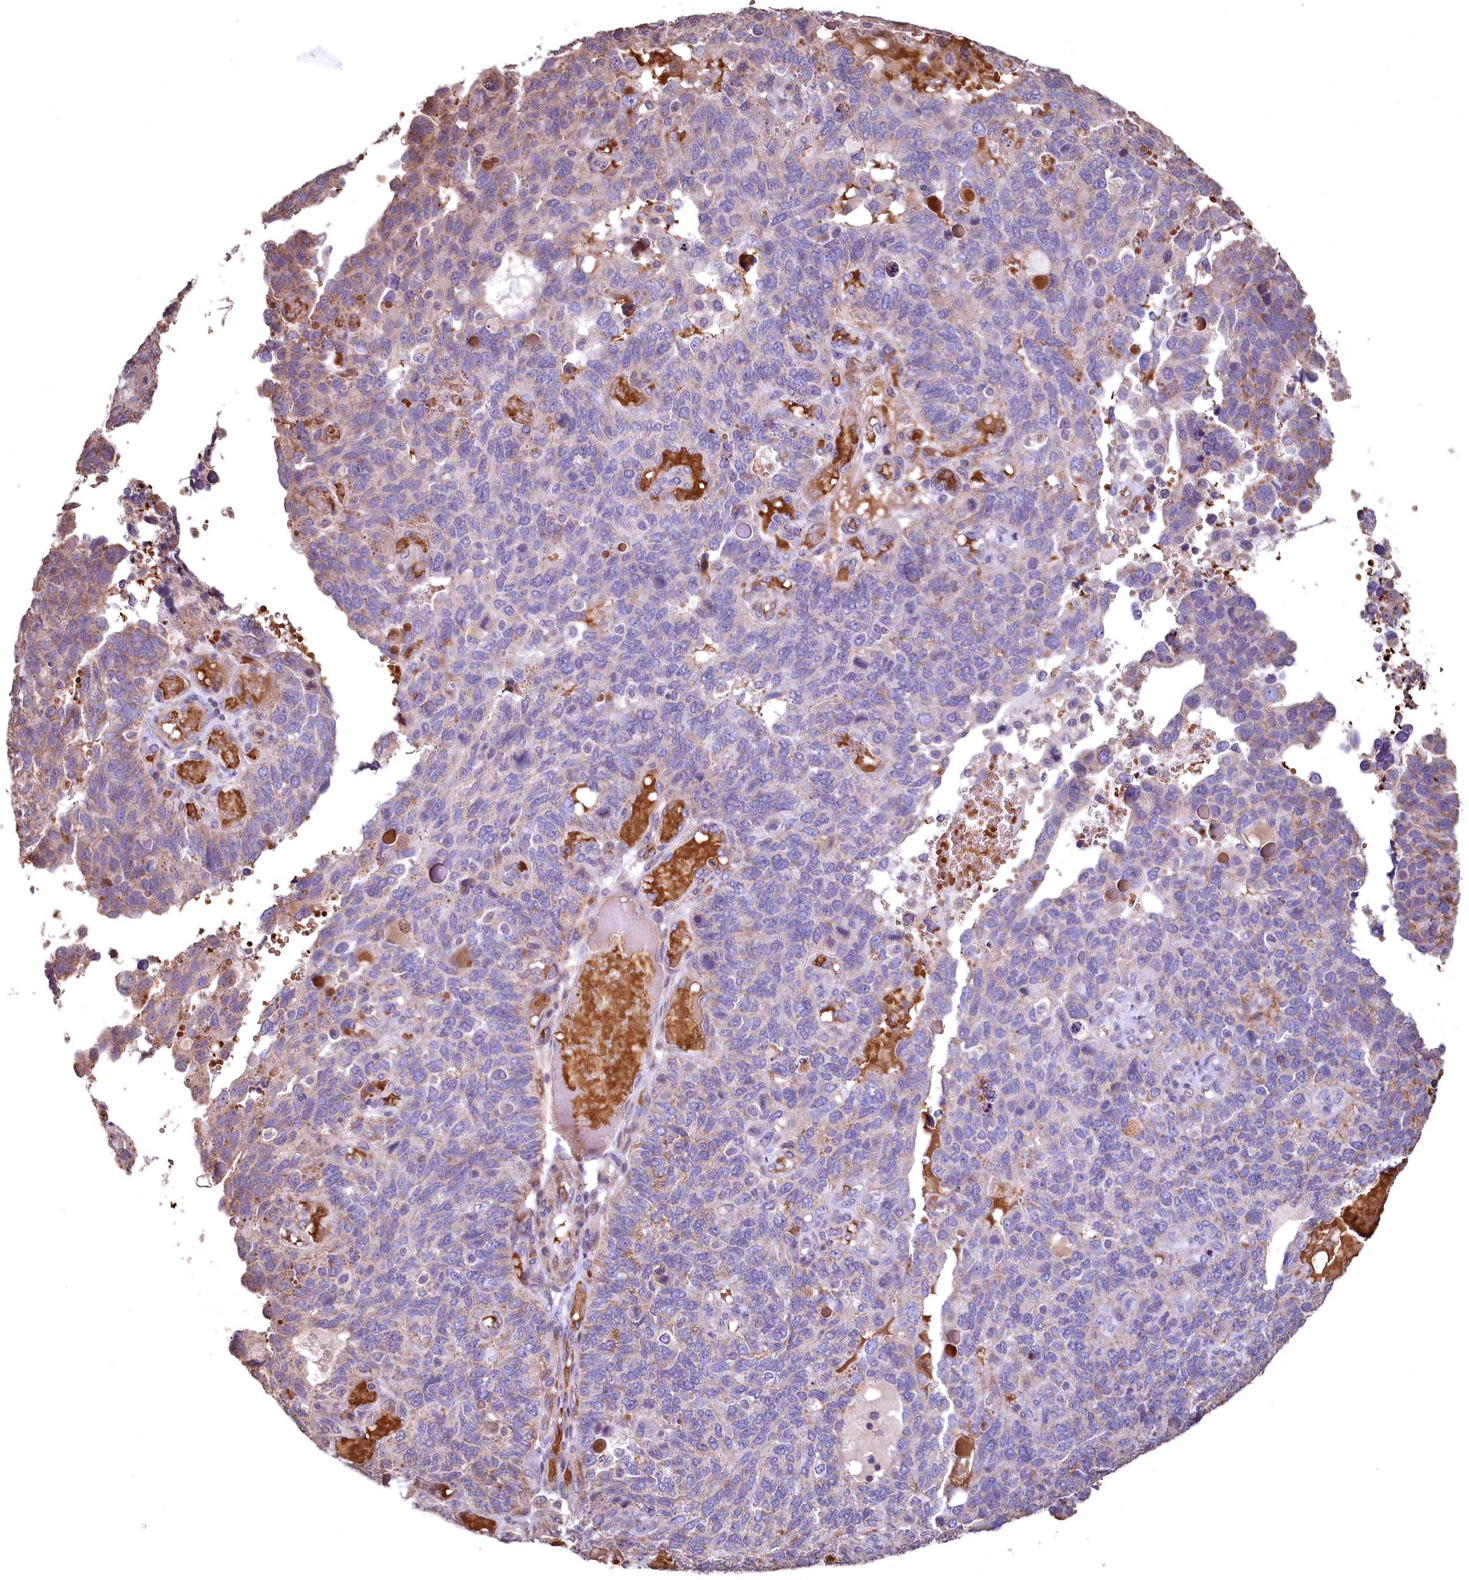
{"staining": {"intensity": "negative", "quantity": "none", "location": "none"}, "tissue": "endometrial cancer", "cell_type": "Tumor cells", "image_type": "cancer", "snomed": [{"axis": "morphology", "description": "Adenocarcinoma, NOS"}, {"axis": "topography", "description": "Endometrium"}], "caption": "A high-resolution photomicrograph shows immunohistochemistry staining of endometrial cancer, which demonstrates no significant expression in tumor cells. Nuclei are stained in blue.", "gene": "SPTA1", "patient": {"sex": "female", "age": 66}}